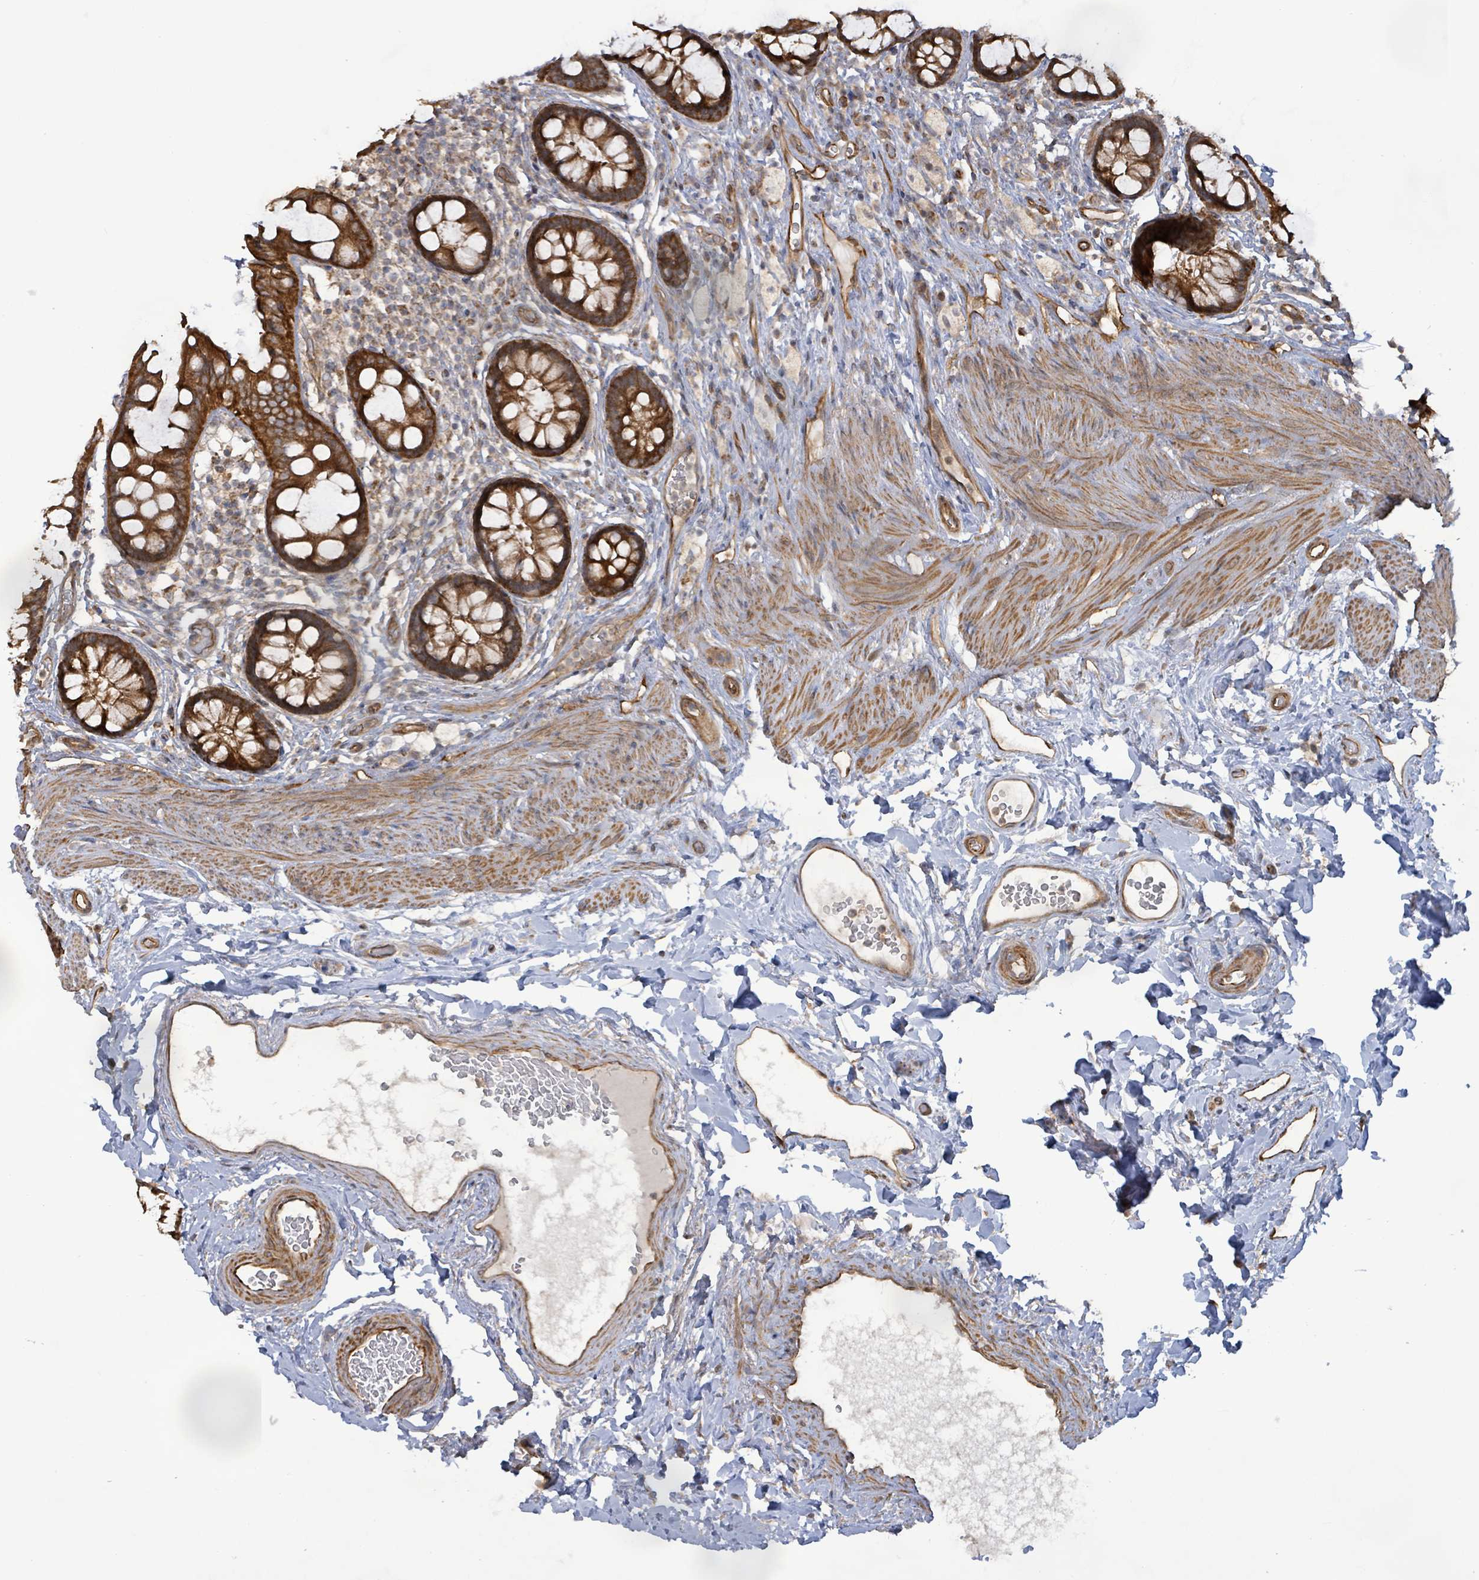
{"staining": {"intensity": "strong", "quantity": ">75%", "location": "cytoplasmic/membranous"}, "tissue": "rectum", "cell_type": "Glandular cells", "image_type": "normal", "snomed": [{"axis": "morphology", "description": "Normal tissue, NOS"}, {"axis": "topography", "description": "Rectum"}, {"axis": "topography", "description": "Peripheral nerve tissue"}], "caption": "This photomicrograph displays immunohistochemistry staining of unremarkable human rectum, with high strong cytoplasmic/membranous staining in about >75% of glandular cells.", "gene": "KBTBD11", "patient": {"sex": "female", "age": 69}}